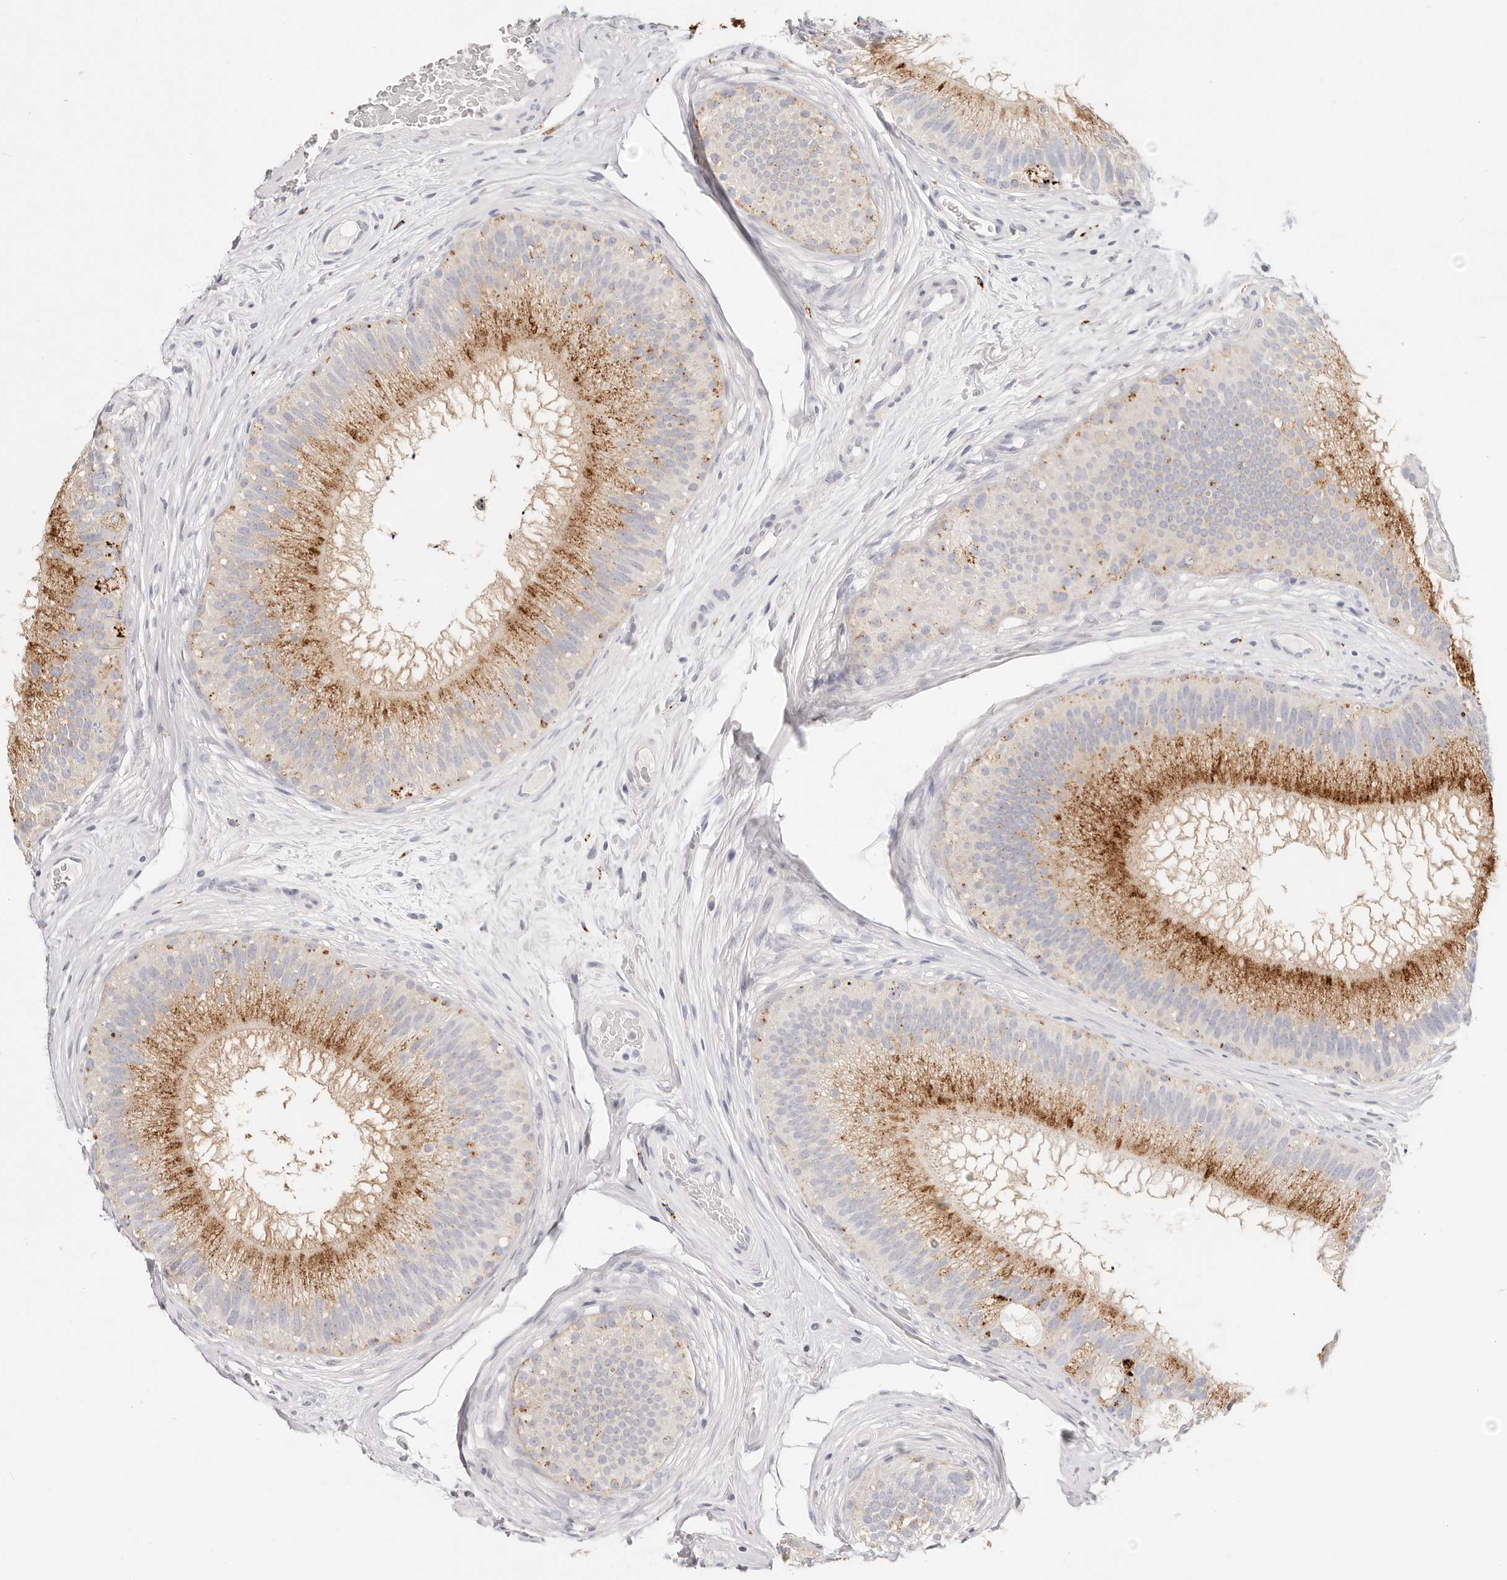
{"staining": {"intensity": "moderate", "quantity": "25%-75%", "location": "cytoplasmic/membranous"}, "tissue": "epididymis", "cell_type": "Glandular cells", "image_type": "normal", "snomed": [{"axis": "morphology", "description": "Normal tissue, NOS"}, {"axis": "topography", "description": "Epididymis"}], "caption": "Protein expression analysis of unremarkable epididymis reveals moderate cytoplasmic/membranous staining in about 25%-75% of glandular cells. (IHC, brightfield microscopy, high magnification).", "gene": "STKLD1", "patient": {"sex": "male", "age": 45}}